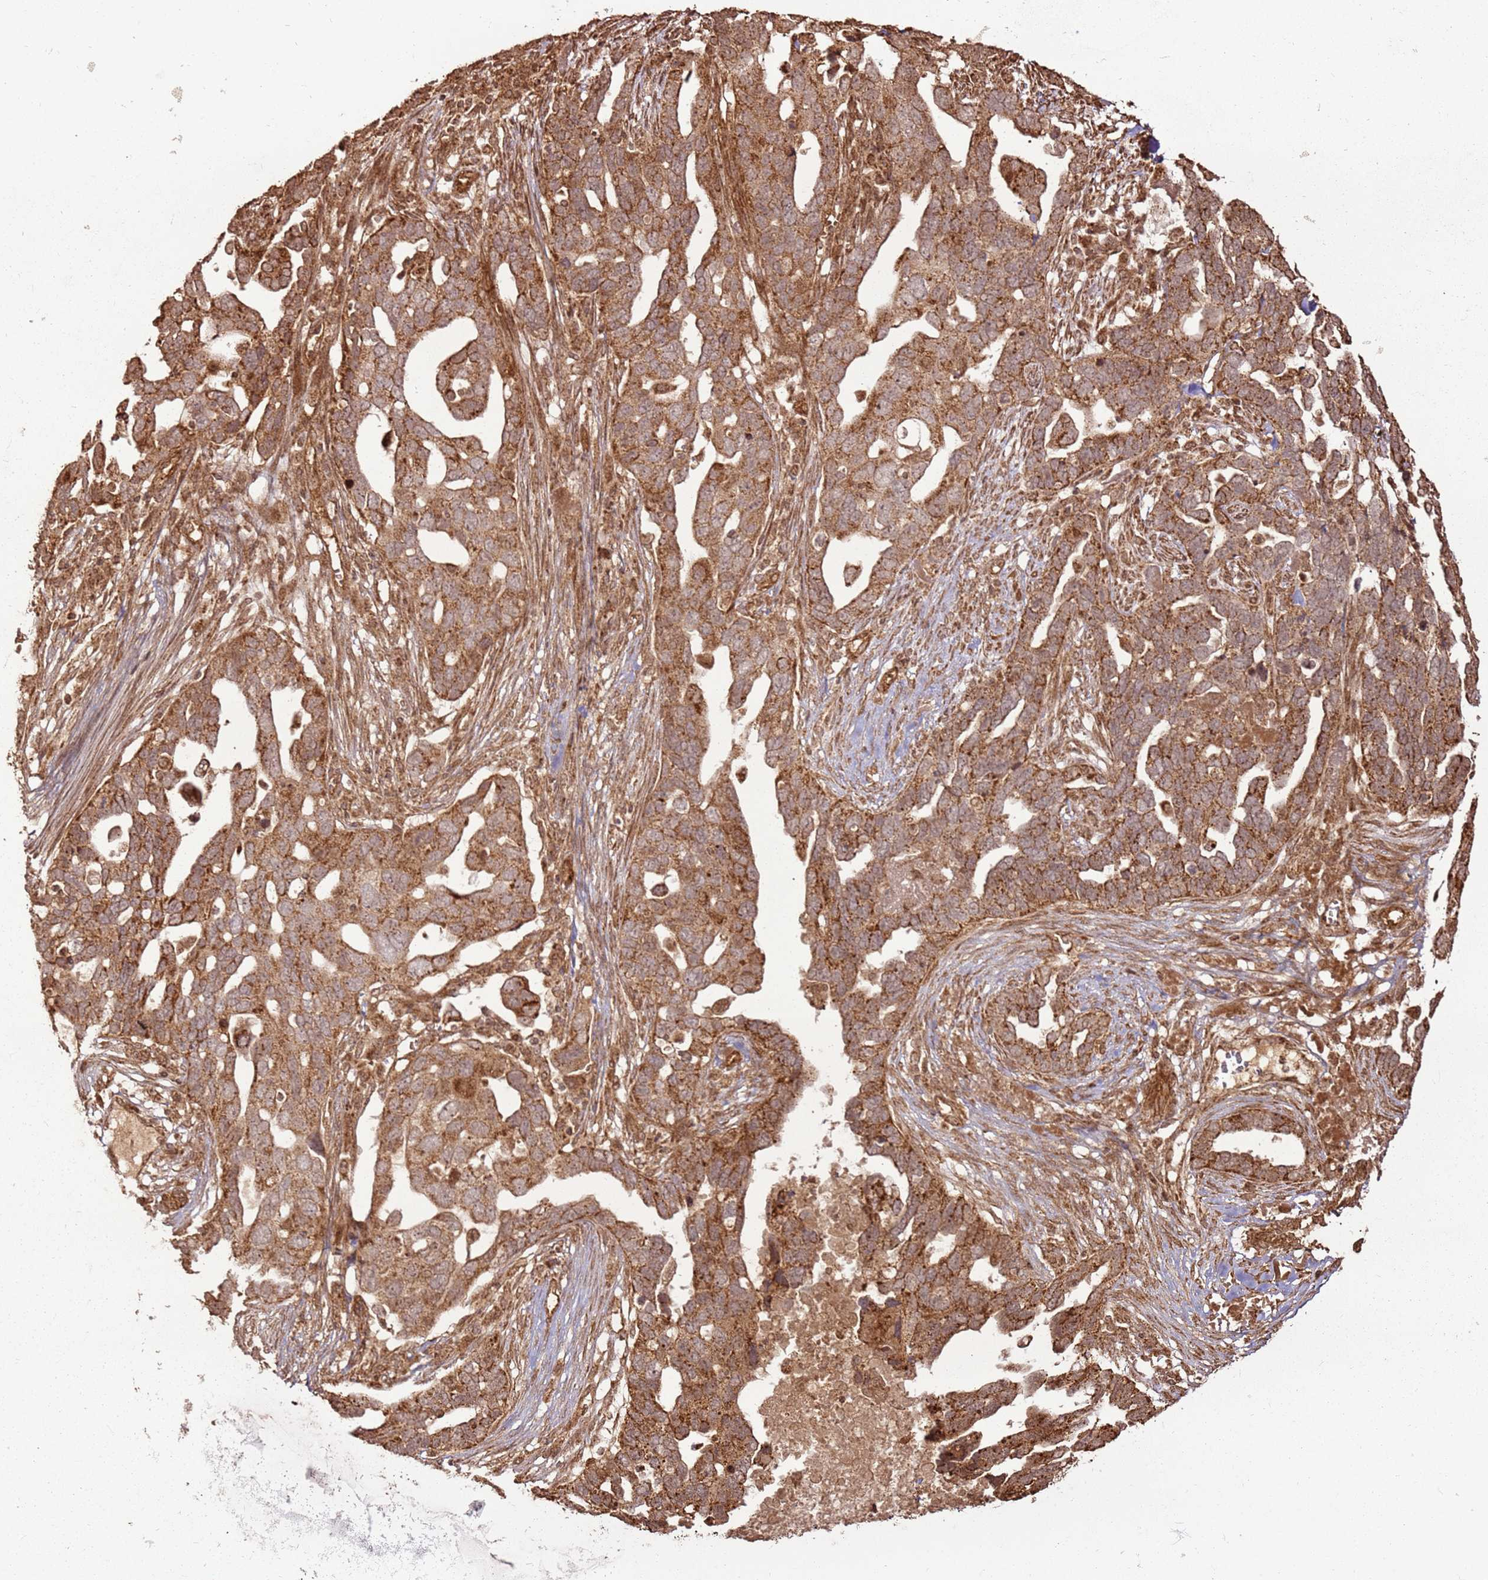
{"staining": {"intensity": "moderate", "quantity": ">75%", "location": "cytoplasmic/membranous"}, "tissue": "ovarian cancer", "cell_type": "Tumor cells", "image_type": "cancer", "snomed": [{"axis": "morphology", "description": "Cystadenocarcinoma, serous, NOS"}, {"axis": "topography", "description": "Ovary"}], "caption": "Tumor cells demonstrate medium levels of moderate cytoplasmic/membranous staining in about >75% of cells in human serous cystadenocarcinoma (ovarian).", "gene": "MRPS6", "patient": {"sex": "female", "age": 54}}